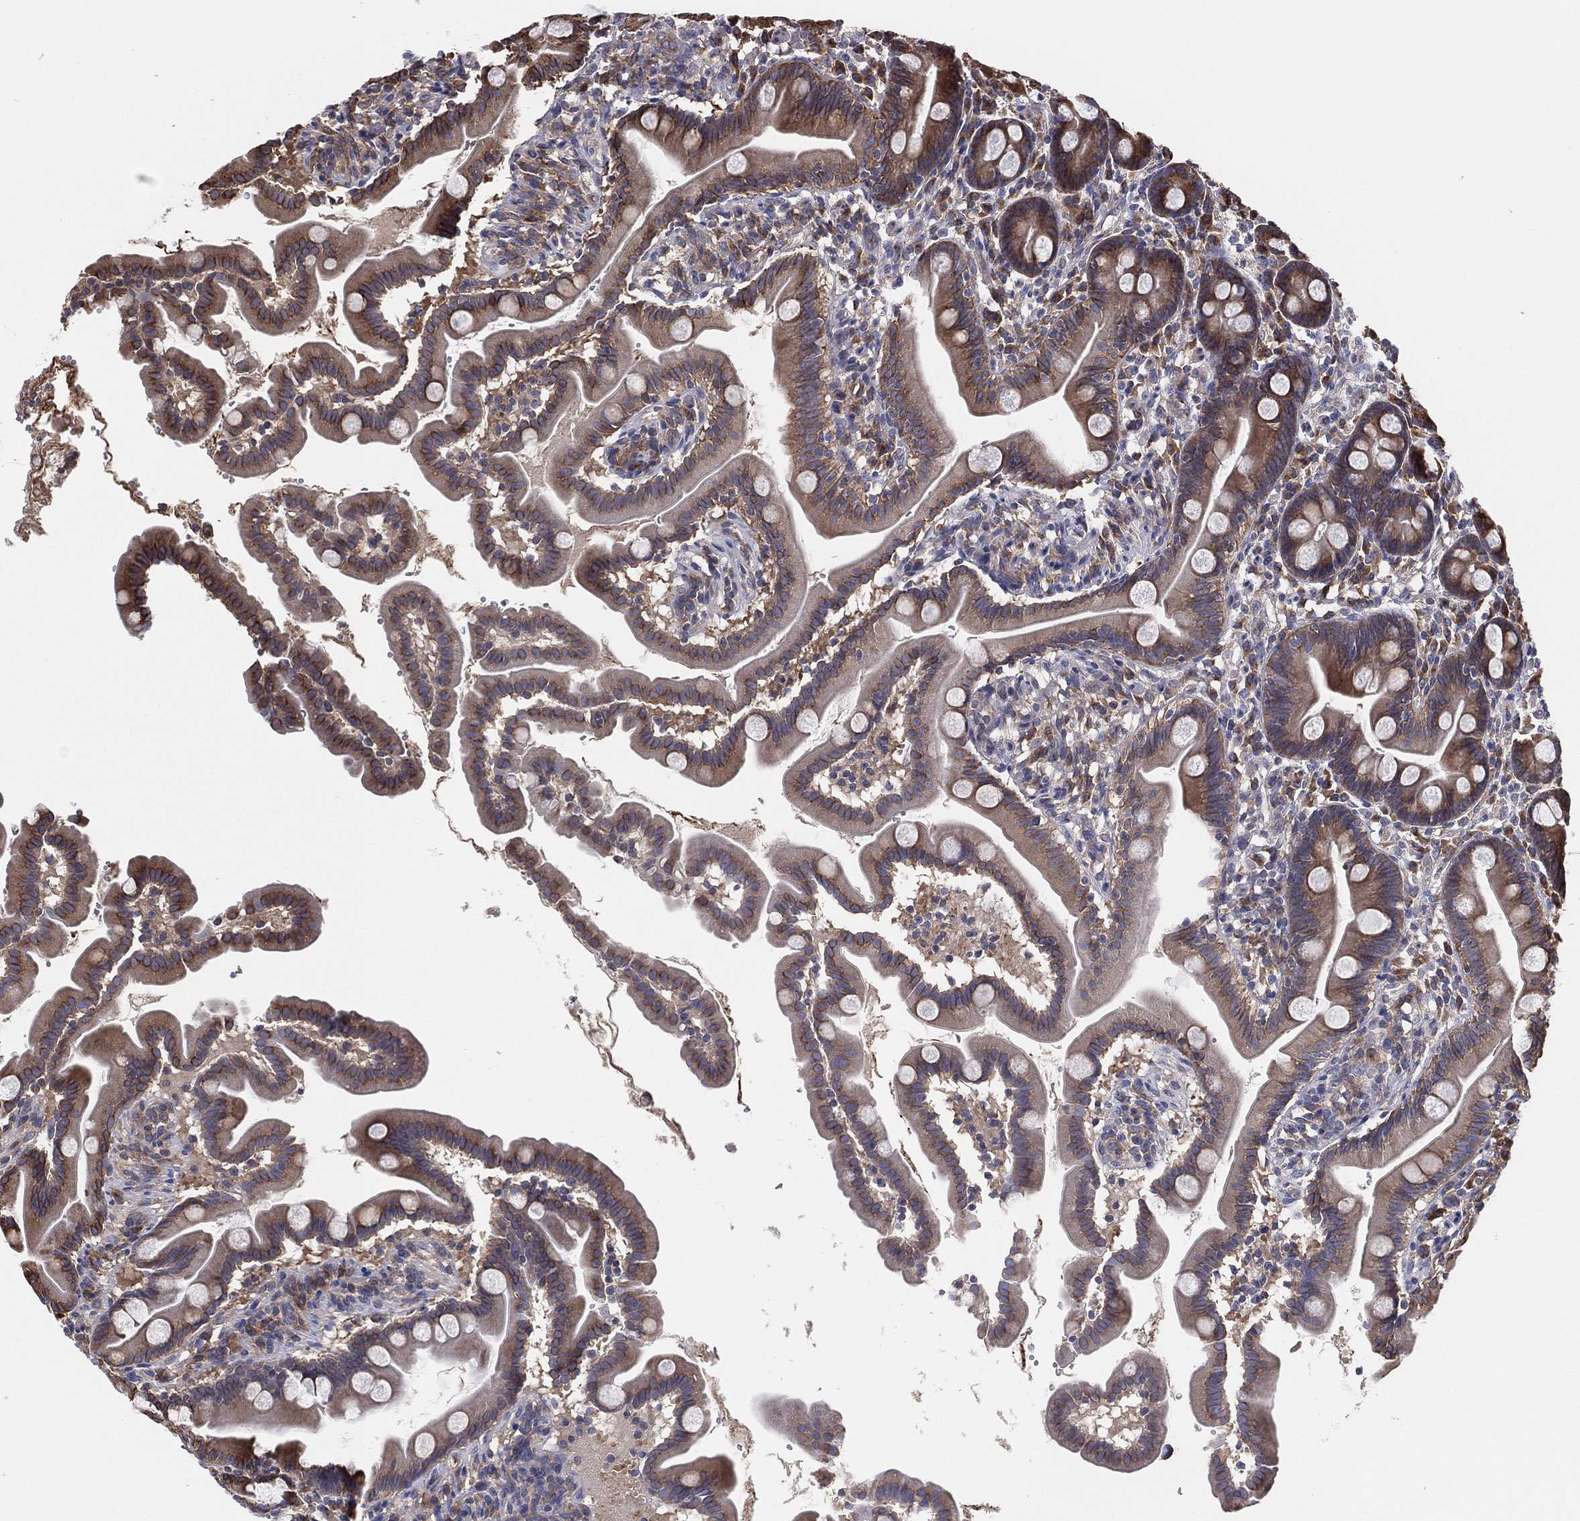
{"staining": {"intensity": "moderate", "quantity": ">75%", "location": "cytoplasmic/membranous"}, "tissue": "small intestine", "cell_type": "Glandular cells", "image_type": "normal", "snomed": [{"axis": "morphology", "description": "Normal tissue, NOS"}, {"axis": "topography", "description": "Small intestine"}], "caption": "Brown immunohistochemical staining in unremarkable human small intestine shows moderate cytoplasmic/membranous positivity in about >75% of glandular cells. (DAB (3,3'-diaminobenzidine) IHC, brown staining for protein, blue staining for nuclei).", "gene": "EIF2B5", "patient": {"sex": "female", "age": 44}}